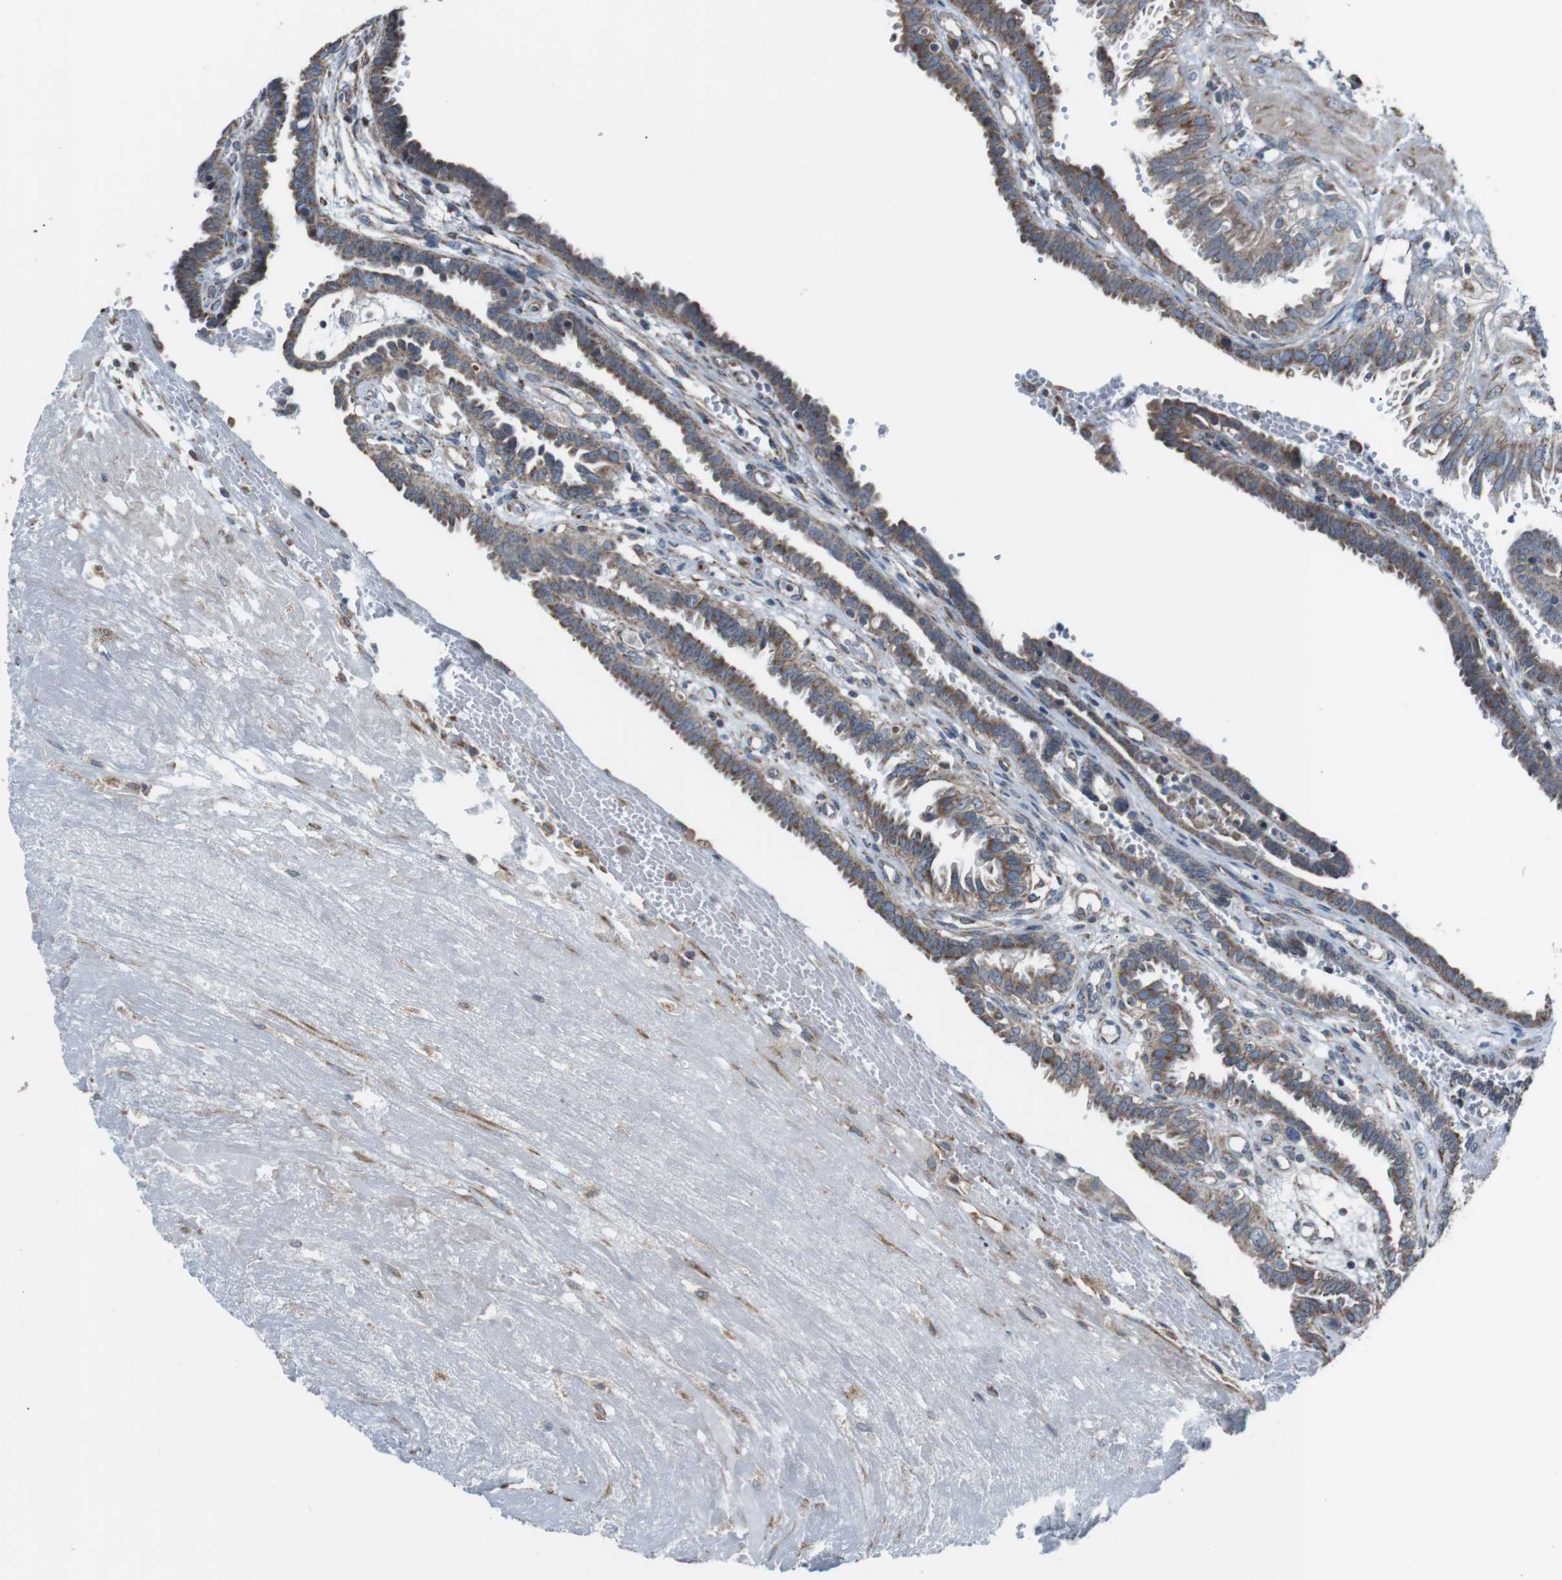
{"staining": {"intensity": "moderate", "quantity": "25%-75%", "location": "cytoplasmic/membranous"}, "tissue": "fallopian tube", "cell_type": "Glandular cells", "image_type": "normal", "snomed": [{"axis": "morphology", "description": "Normal tissue, NOS"}, {"axis": "topography", "description": "Fallopian tube"}, {"axis": "topography", "description": "Placenta"}], "caption": "The micrograph exhibits immunohistochemical staining of normal fallopian tube. There is moderate cytoplasmic/membranous expression is seen in approximately 25%-75% of glandular cells.", "gene": "CISD2", "patient": {"sex": "female", "age": 34}}